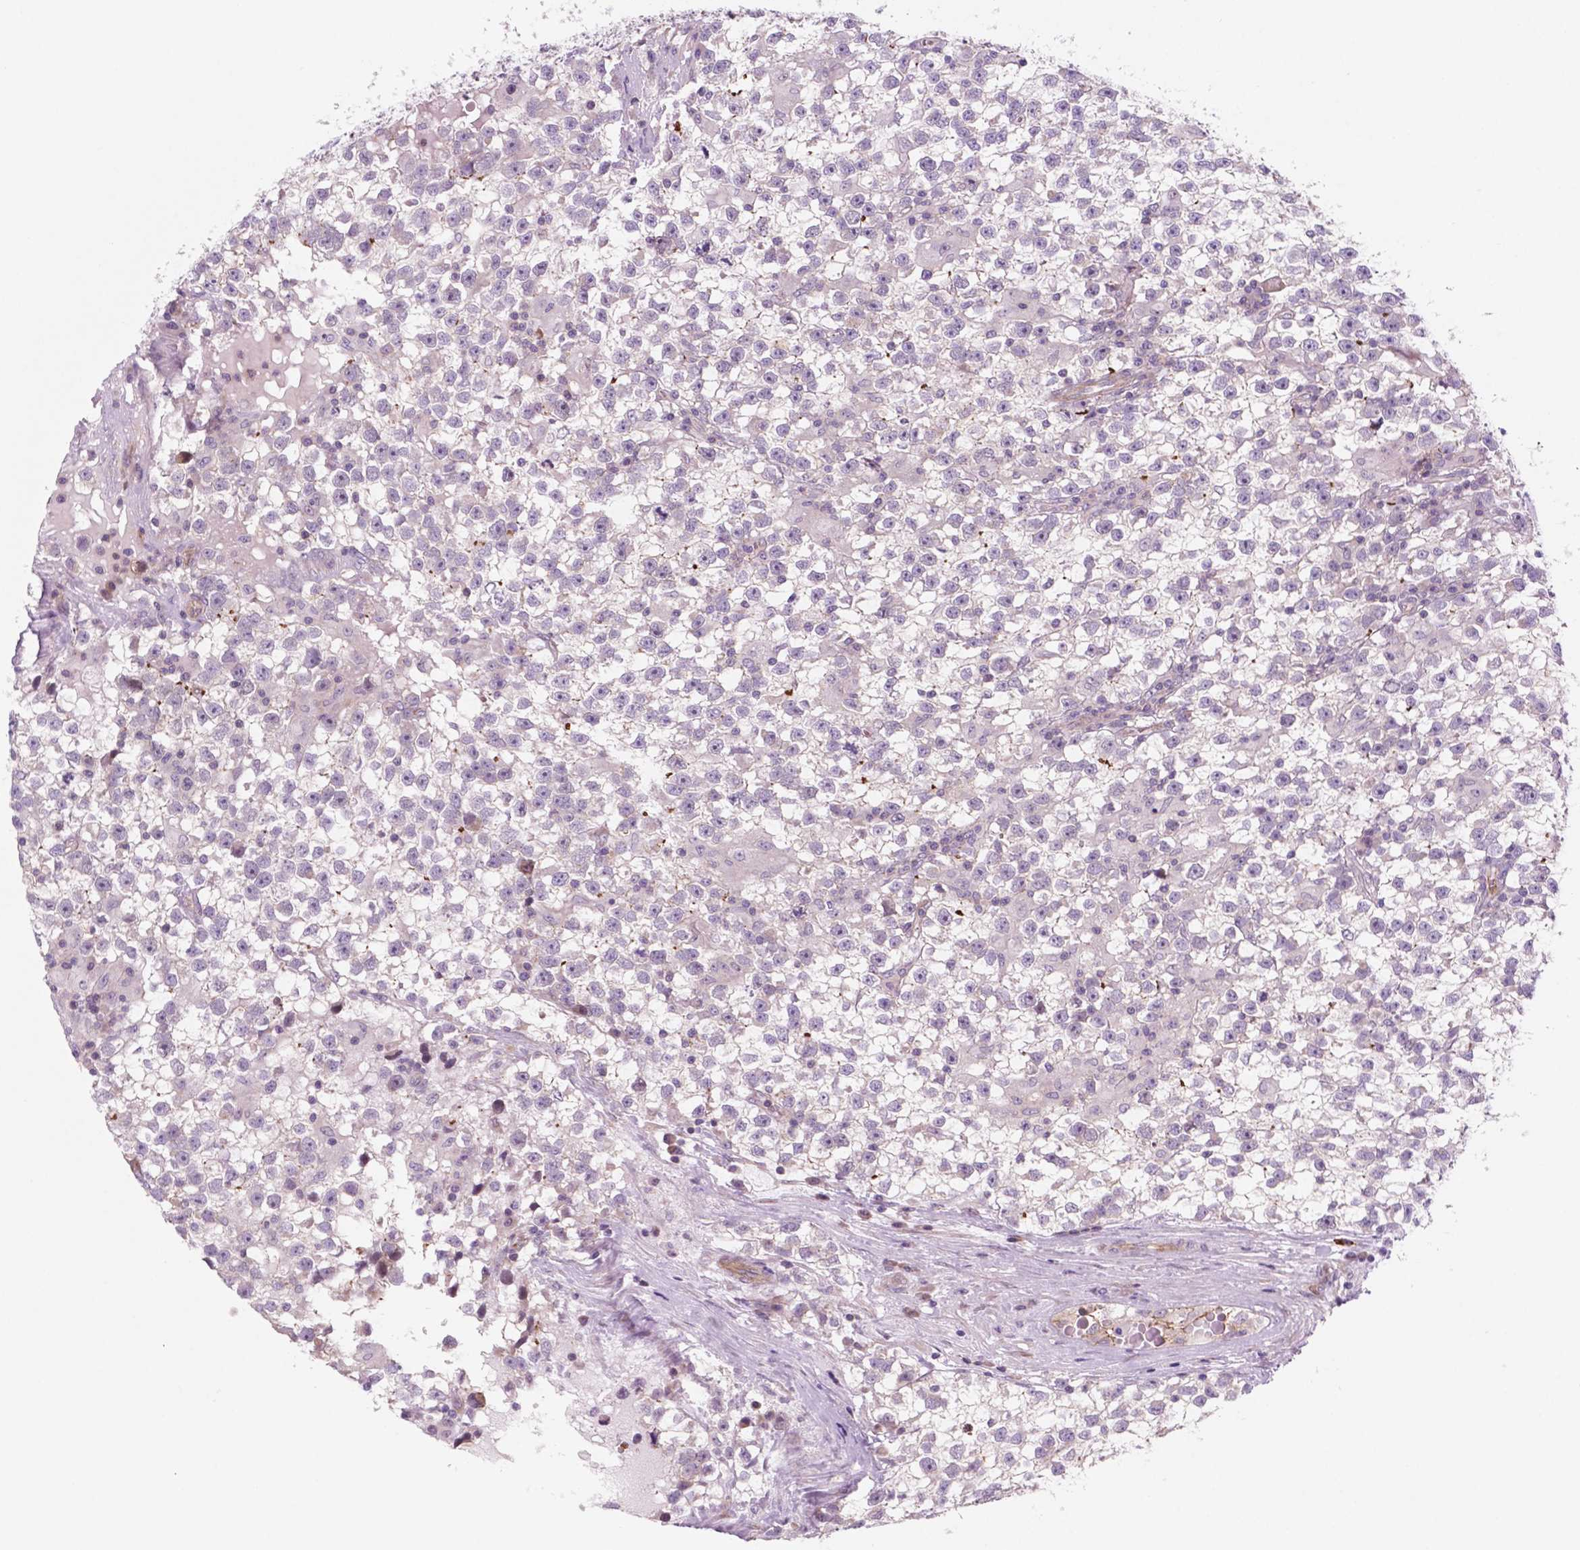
{"staining": {"intensity": "negative", "quantity": "none", "location": "none"}, "tissue": "testis cancer", "cell_type": "Tumor cells", "image_type": "cancer", "snomed": [{"axis": "morphology", "description": "Seminoma, NOS"}, {"axis": "topography", "description": "Testis"}], "caption": "Tumor cells show no significant positivity in testis seminoma.", "gene": "RND3", "patient": {"sex": "male", "age": 31}}